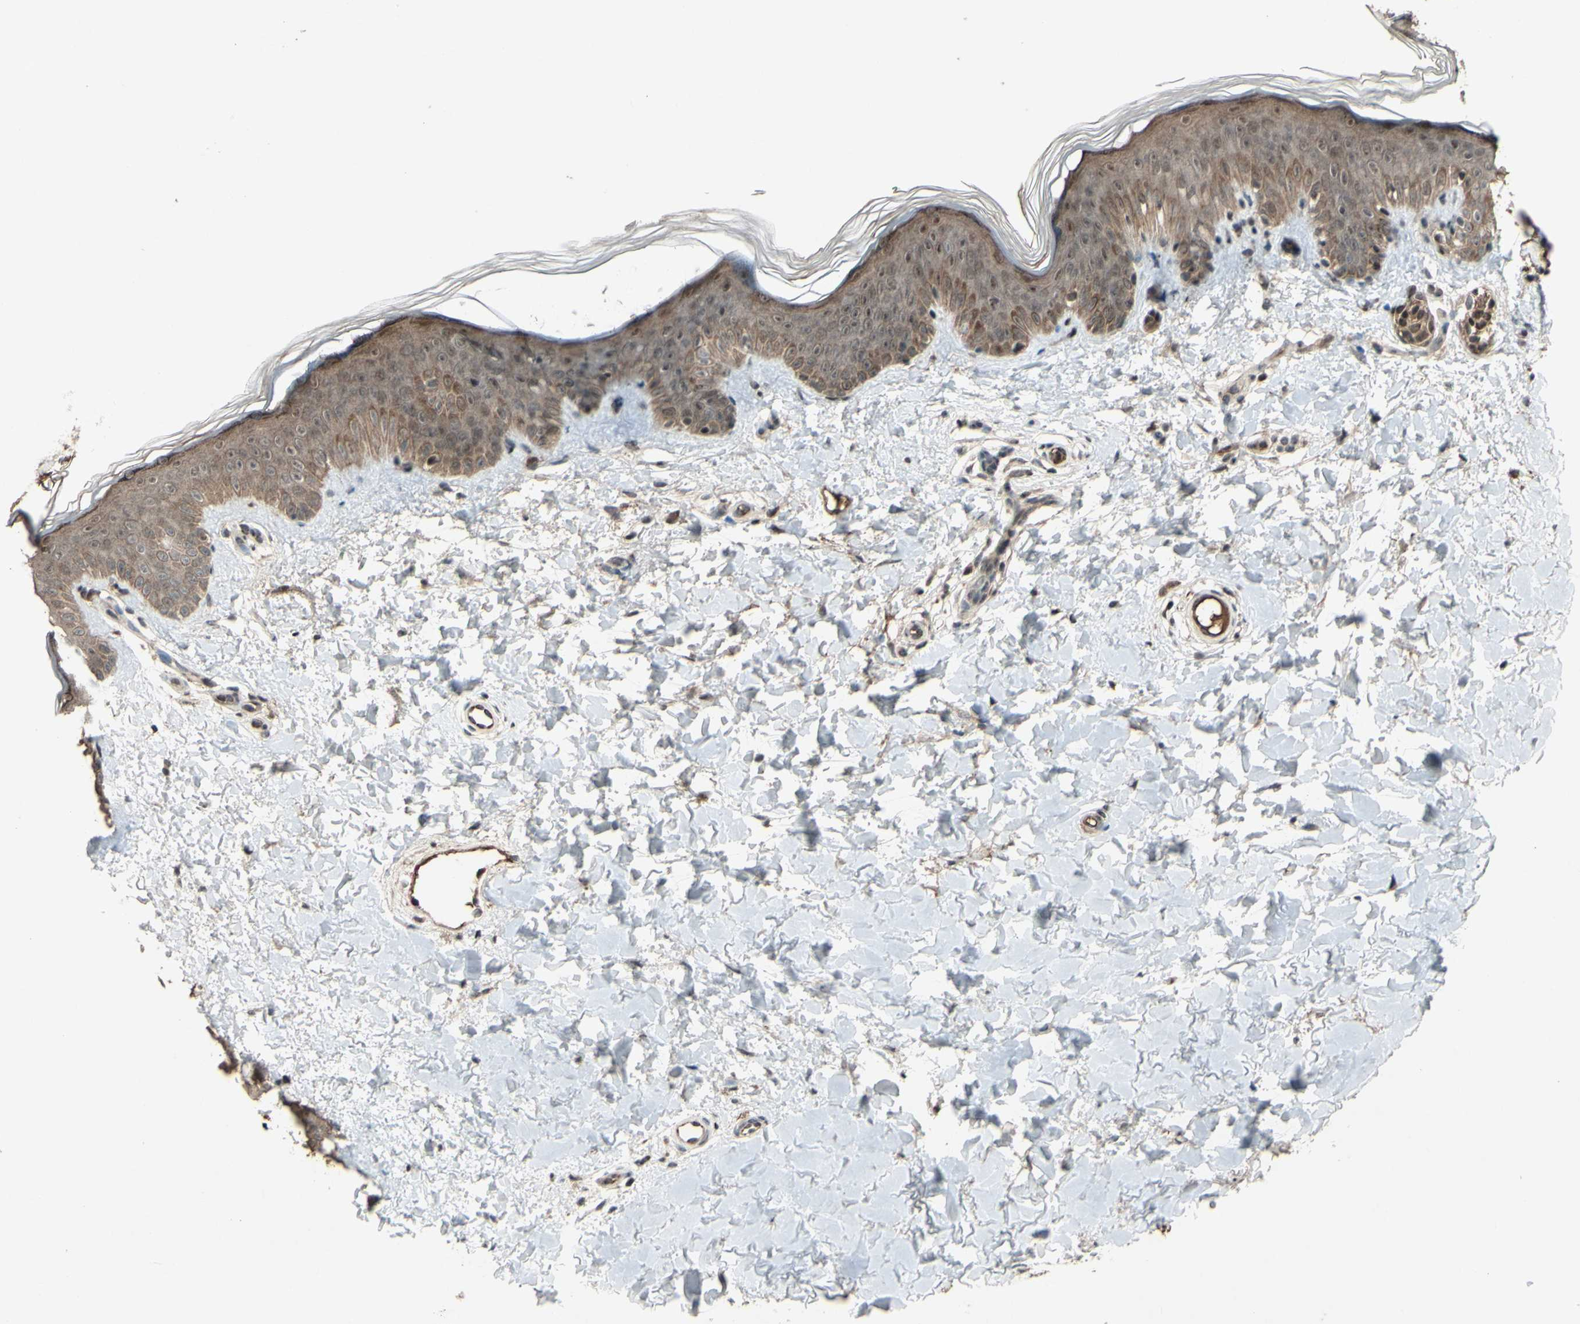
{"staining": {"intensity": "moderate", "quantity": ">75%", "location": "cytoplasmic/membranous"}, "tissue": "skin", "cell_type": "Fibroblasts", "image_type": "normal", "snomed": [{"axis": "morphology", "description": "Normal tissue, NOS"}, {"axis": "topography", "description": "Skin"}], "caption": "Protein analysis of benign skin displays moderate cytoplasmic/membranous positivity in approximately >75% of fibroblasts.", "gene": "SNW1", "patient": {"sex": "male", "age": 16}}